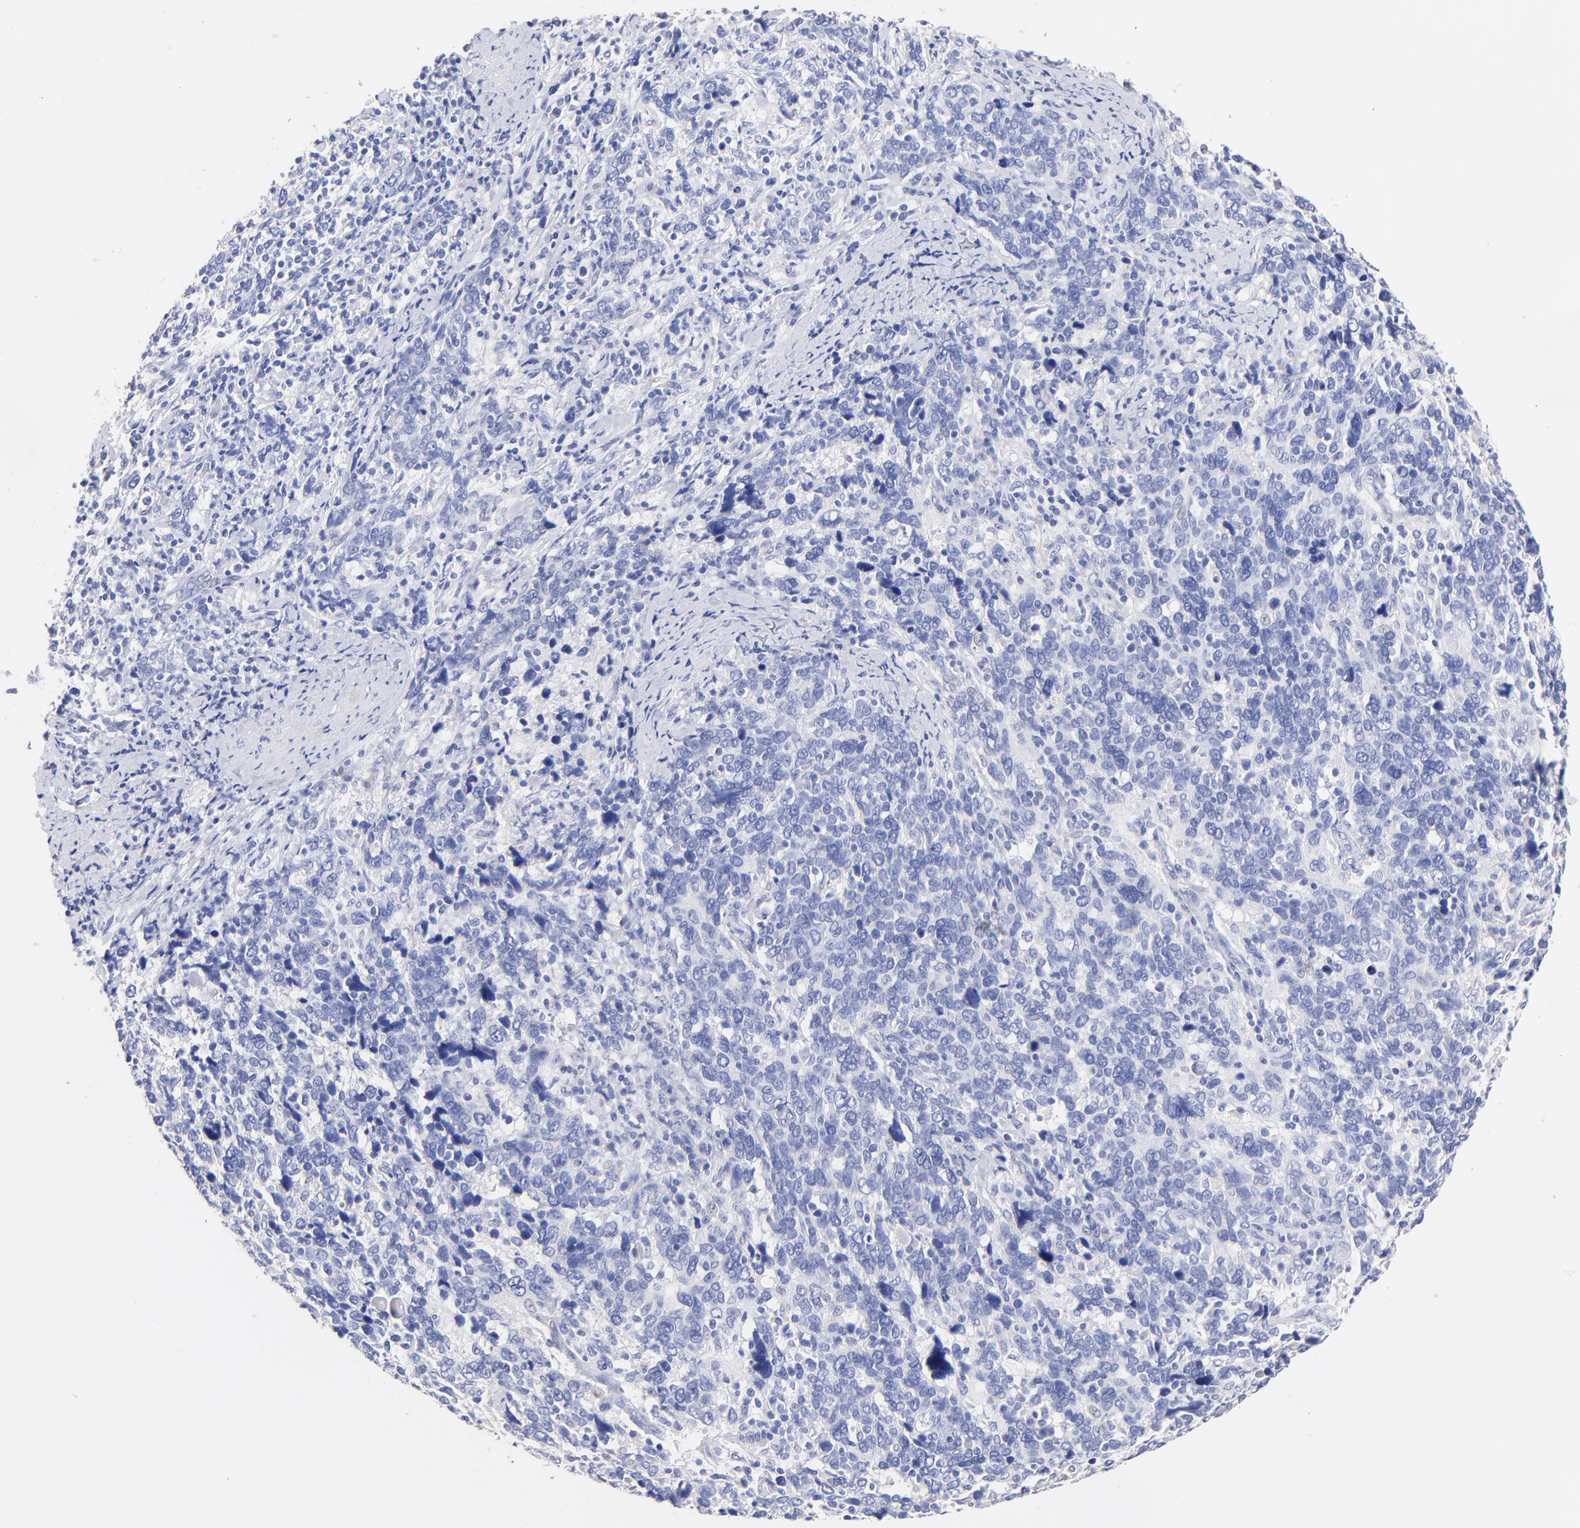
{"staining": {"intensity": "negative", "quantity": "none", "location": "none"}, "tissue": "cervical cancer", "cell_type": "Tumor cells", "image_type": "cancer", "snomed": [{"axis": "morphology", "description": "Squamous cell carcinoma, NOS"}, {"axis": "topography", "description": "Cervix"}], "caption": "This is an immunohistochemistry (IHC) photomicrograph of cervical squamous cell carcinoma. There is no expression in tumor cells.", "gene": "CFAP57", "patient": {"sex": "female", "age": 41}}